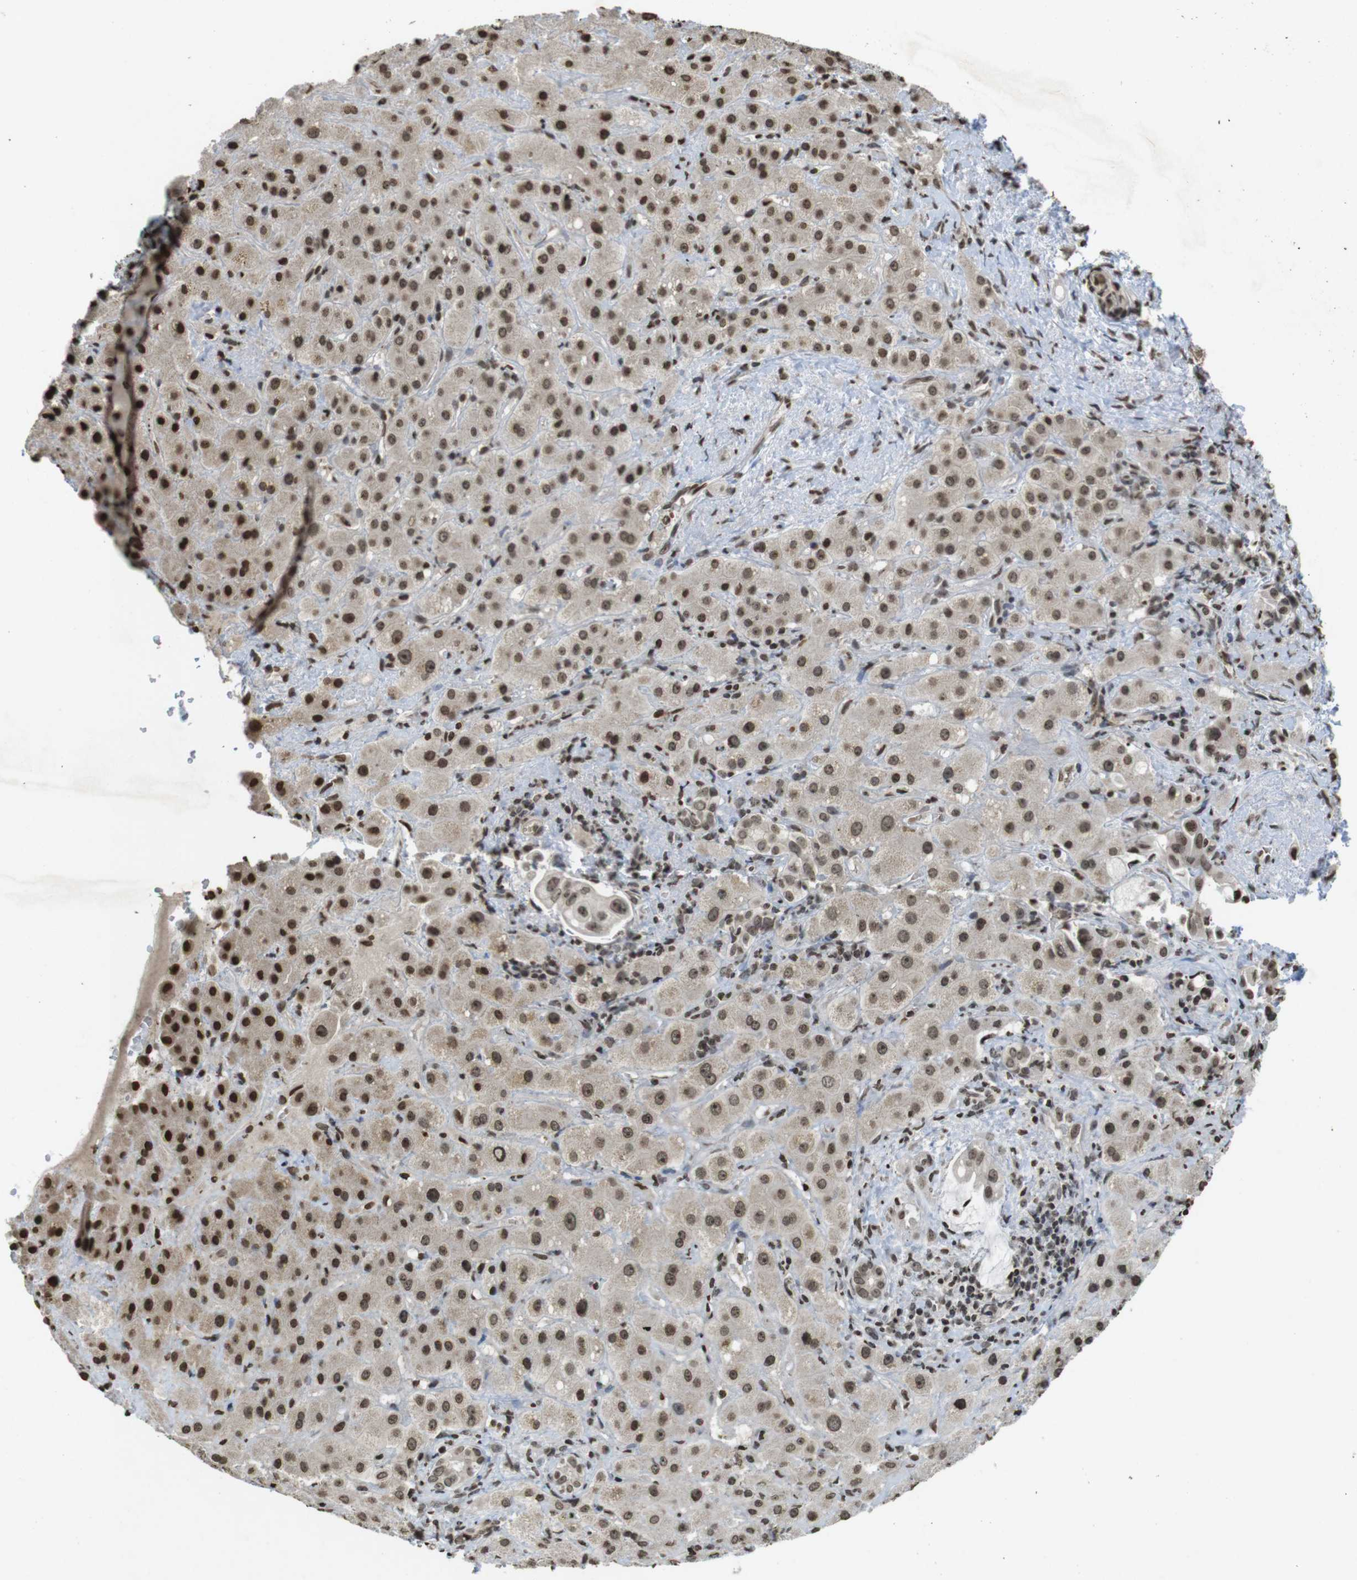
{"staining": {"intensity": "moderate", "quantity": ">75%", "location": "cytoplasmic/membranous,nuclear"}, "tissue": "liver cancer", "cell_type": "Tumor cells", "image_type": "cancer", "snomed": [{"axis": "morphology", "description": "Cholangiocarcinoma"}, {"axis": "topography", "description": "Liver"}], "caption": "The micrograph reveals a brown stain indicating the presence of a protein in the cytoplasmic/membranous and nuclear of tumor cells in liver cancer. (brown staining indicates protein expression, while blue staining denotes nuclei).", "gene": "FOXA3", "patient": {"sex": "female", "age": 65}}